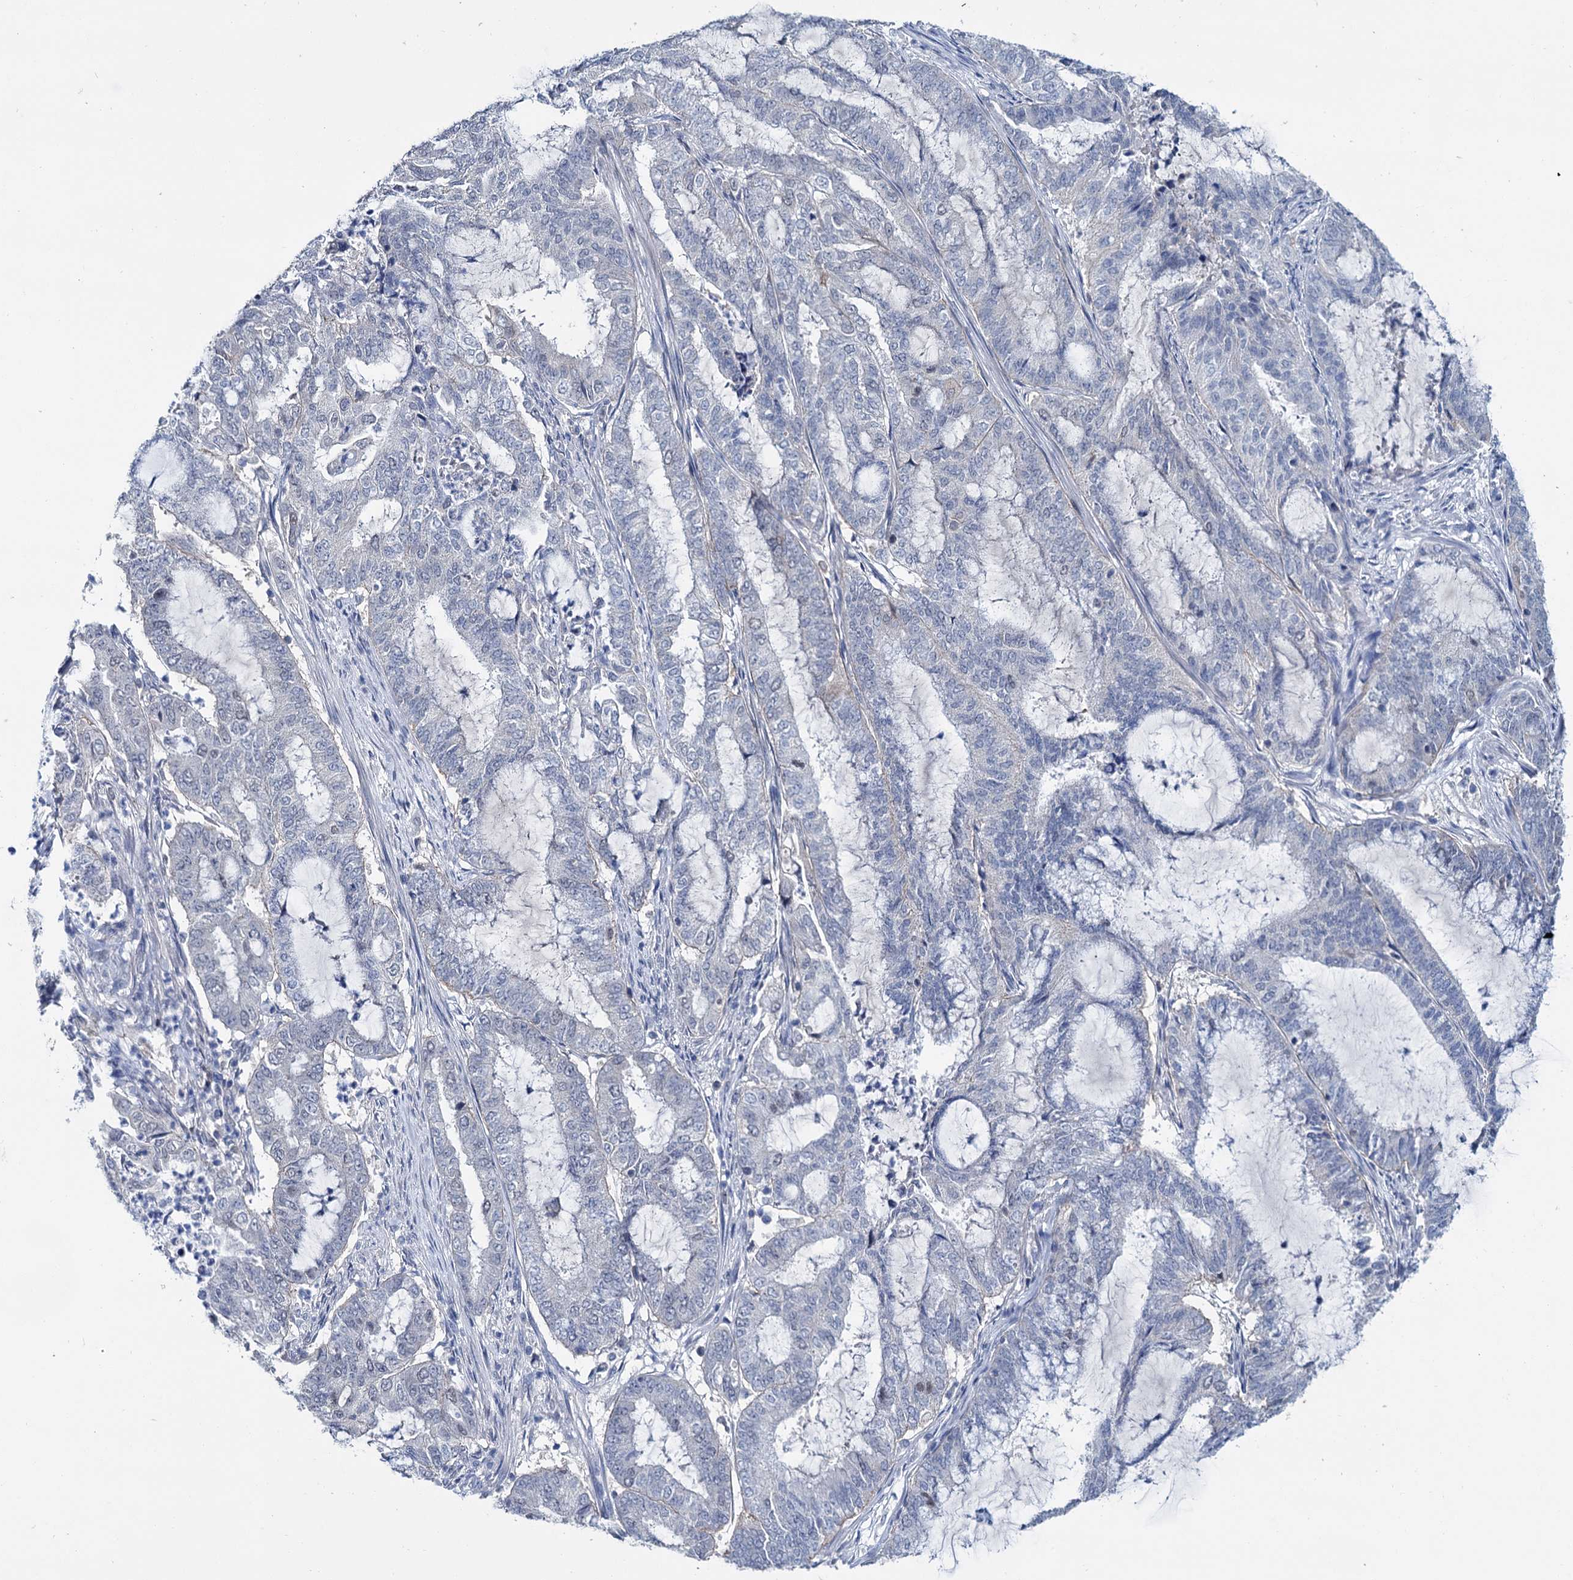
{"staining": {"intensity": "negative", "quantity": "none", "location": "none"}, "tissue": "endometrial cancer", "cell_type": "Tumor cells", "image_type": "cancer", "snomed": [{"axis": "morphology", "description": "Adenocarcinoma, NOS"}, {"axis": "topography", "description": "Endometrium"}], "caption": "Immunohistochemistry (IHC) photomicrograph of endometrial adenocarcinoma stained for a protein (brown), which shows no expression in tumor cells. (Stains: DAB (3,3'-diaminobenzidine) immunohistochemistry with hematoxylin counter stain, Microscopy: brightfield microscopy at high magnification).", "gene": "FAM111B", "patient": {"sex": "female", "age": 51}}